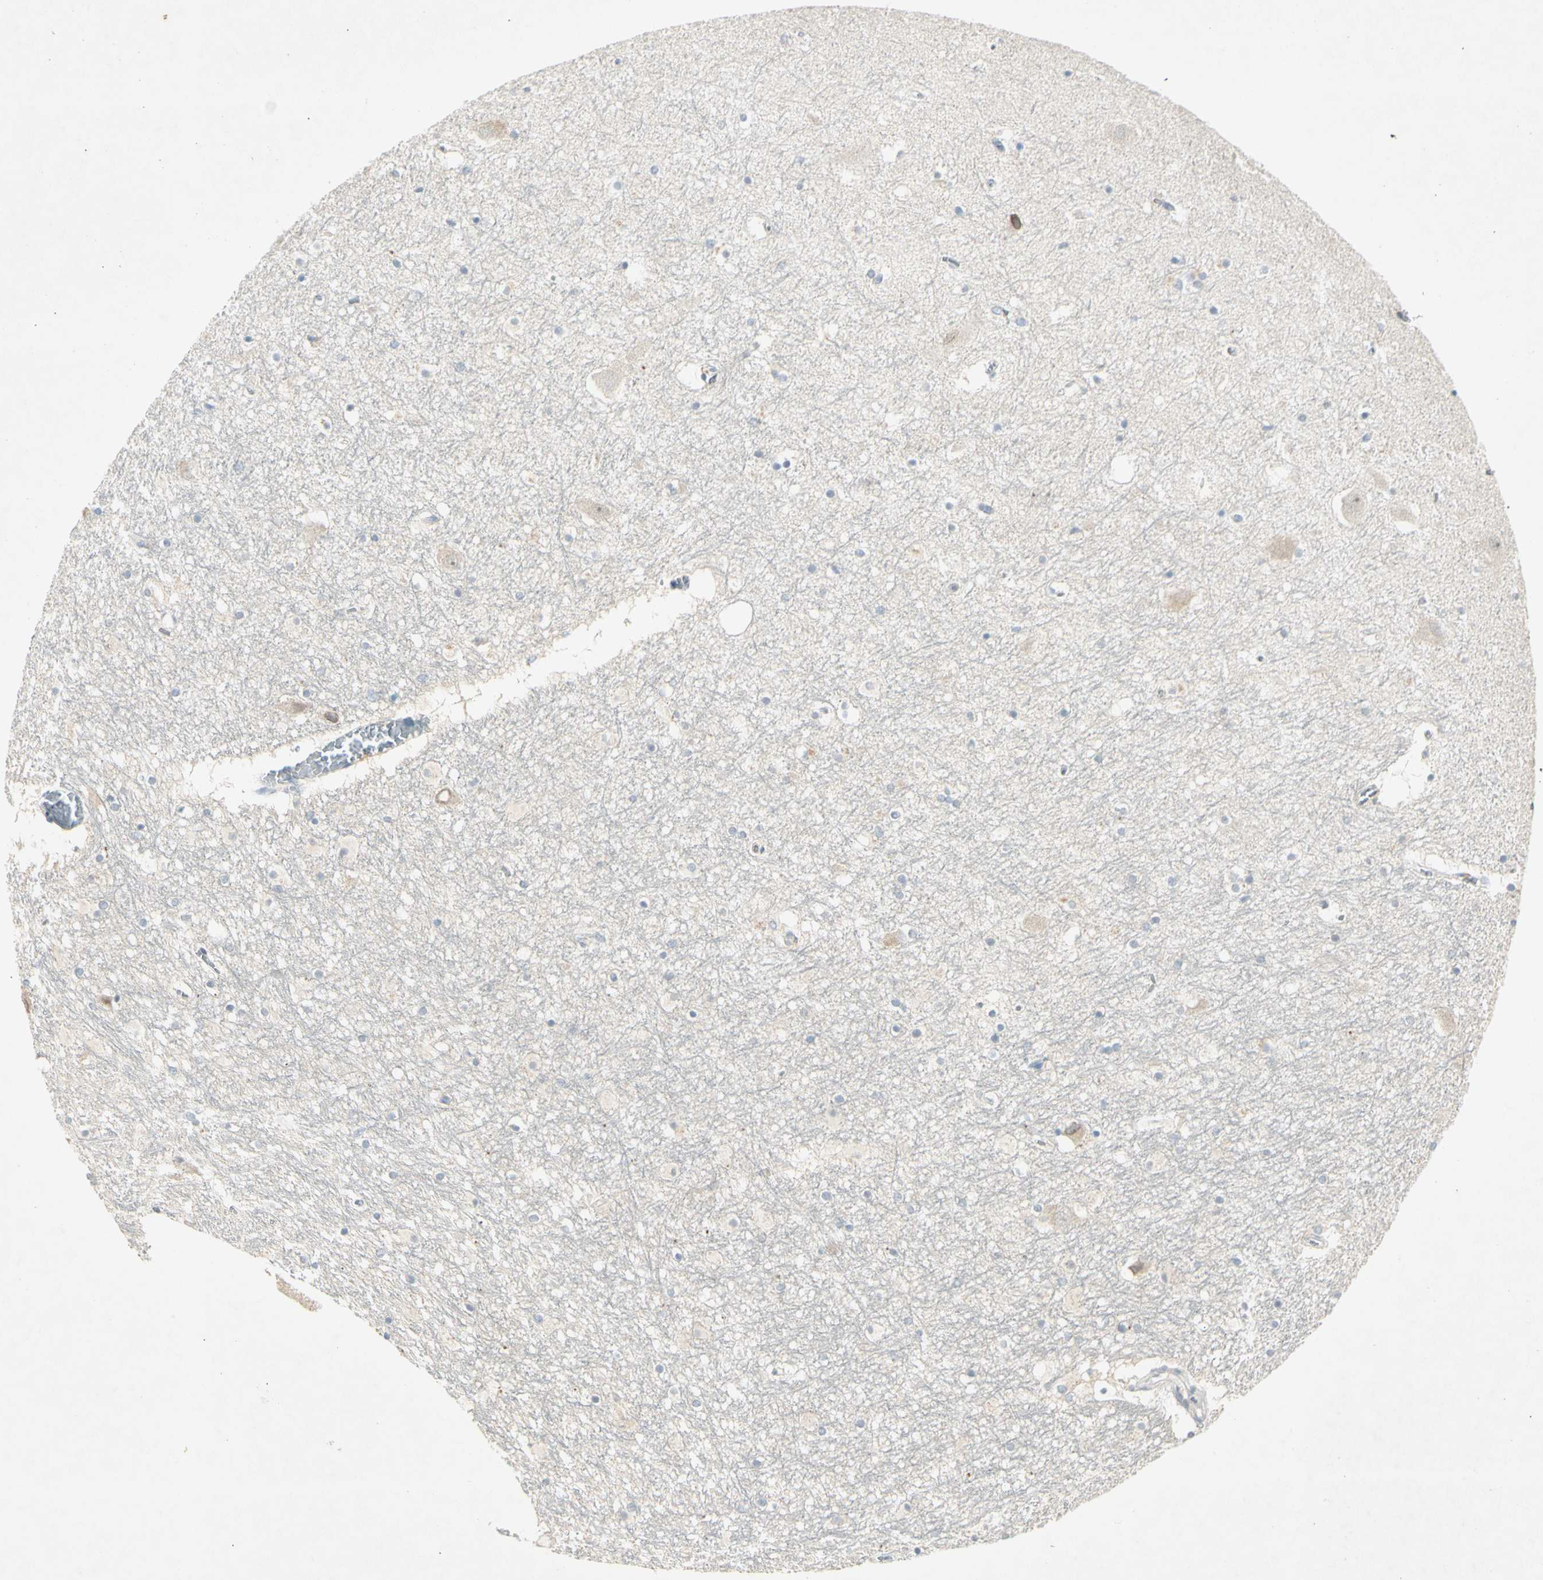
{"staining": {"intensity": "negative", "quantity": "none", "location": "none"}, "tissue": "hippocampus", "cell_type": "Glial cells", "image_type": "normal", "snomed": [{"axis": "morphology", "description": "Normal tissue, NOS"}, {"axis": "topography", "description": "Hippocampus"}], "caption": "Immunohistochemical staining of normal hippocampus shows no significant staining in glial cells.", "gene": "PITX1", "patient": {"sex": "male", "age": 45}}